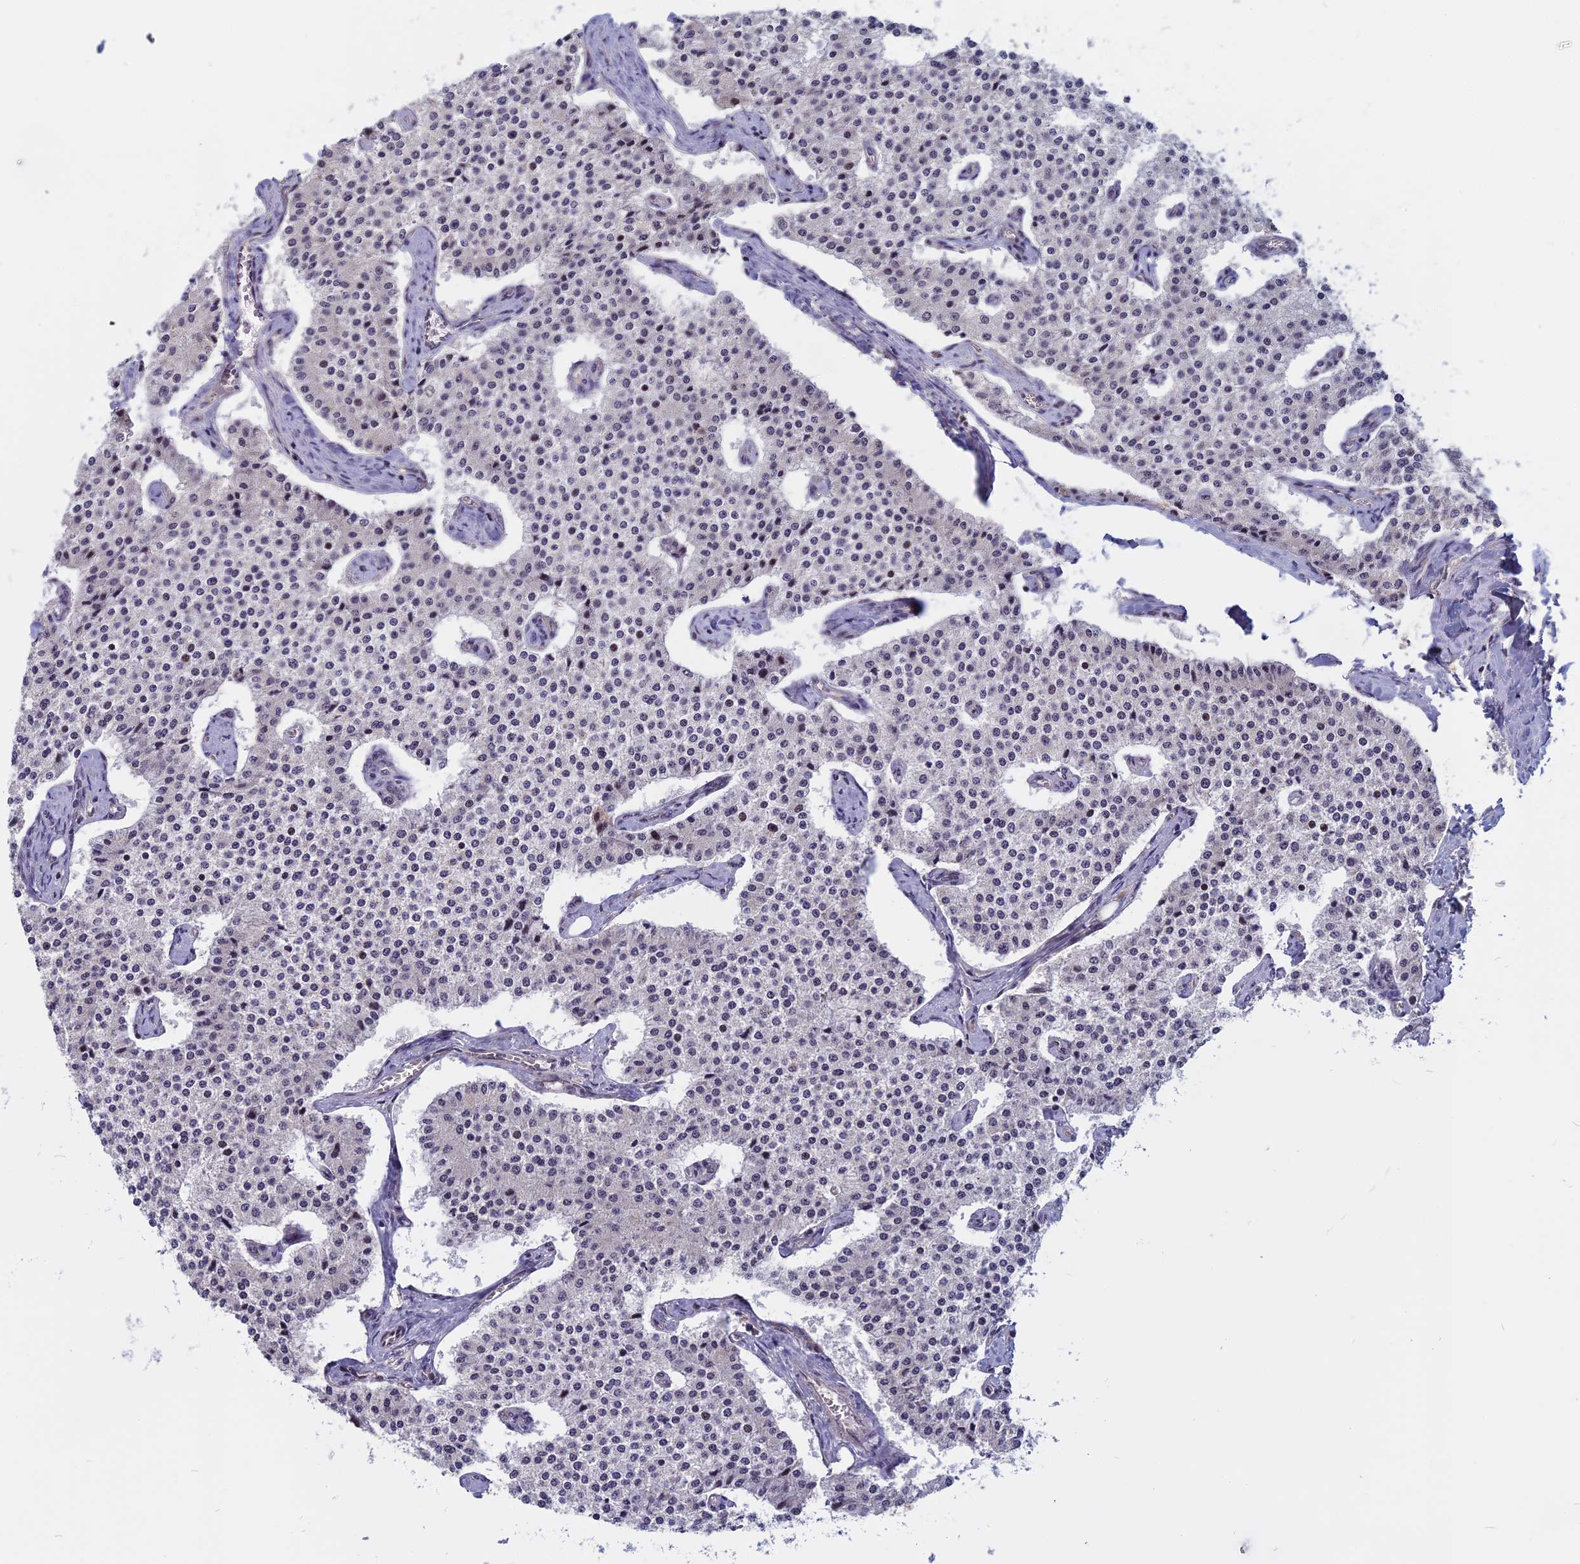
{"staining": {"intensity": "negative", "quantity": "none", "location": "none"}, "tissue": "carcinoid", "cell_type": "Tumor cells", "image_type": "cancer", "snomed": [{"axis": "morphology", "description": "Carcinoid, malignant, NOS"}, {"axis": "topography", "description": "Colon"}], "caption": "Protein analysis of carcinoid displays no significant staining in tumor cells. (Stains: DAB IHC with hematoxylin counter stain, Microscopy: brightfield microscopy at high magnification).", "gene": "CCDC113", "patient": {"sex": "female", "age": 52}}